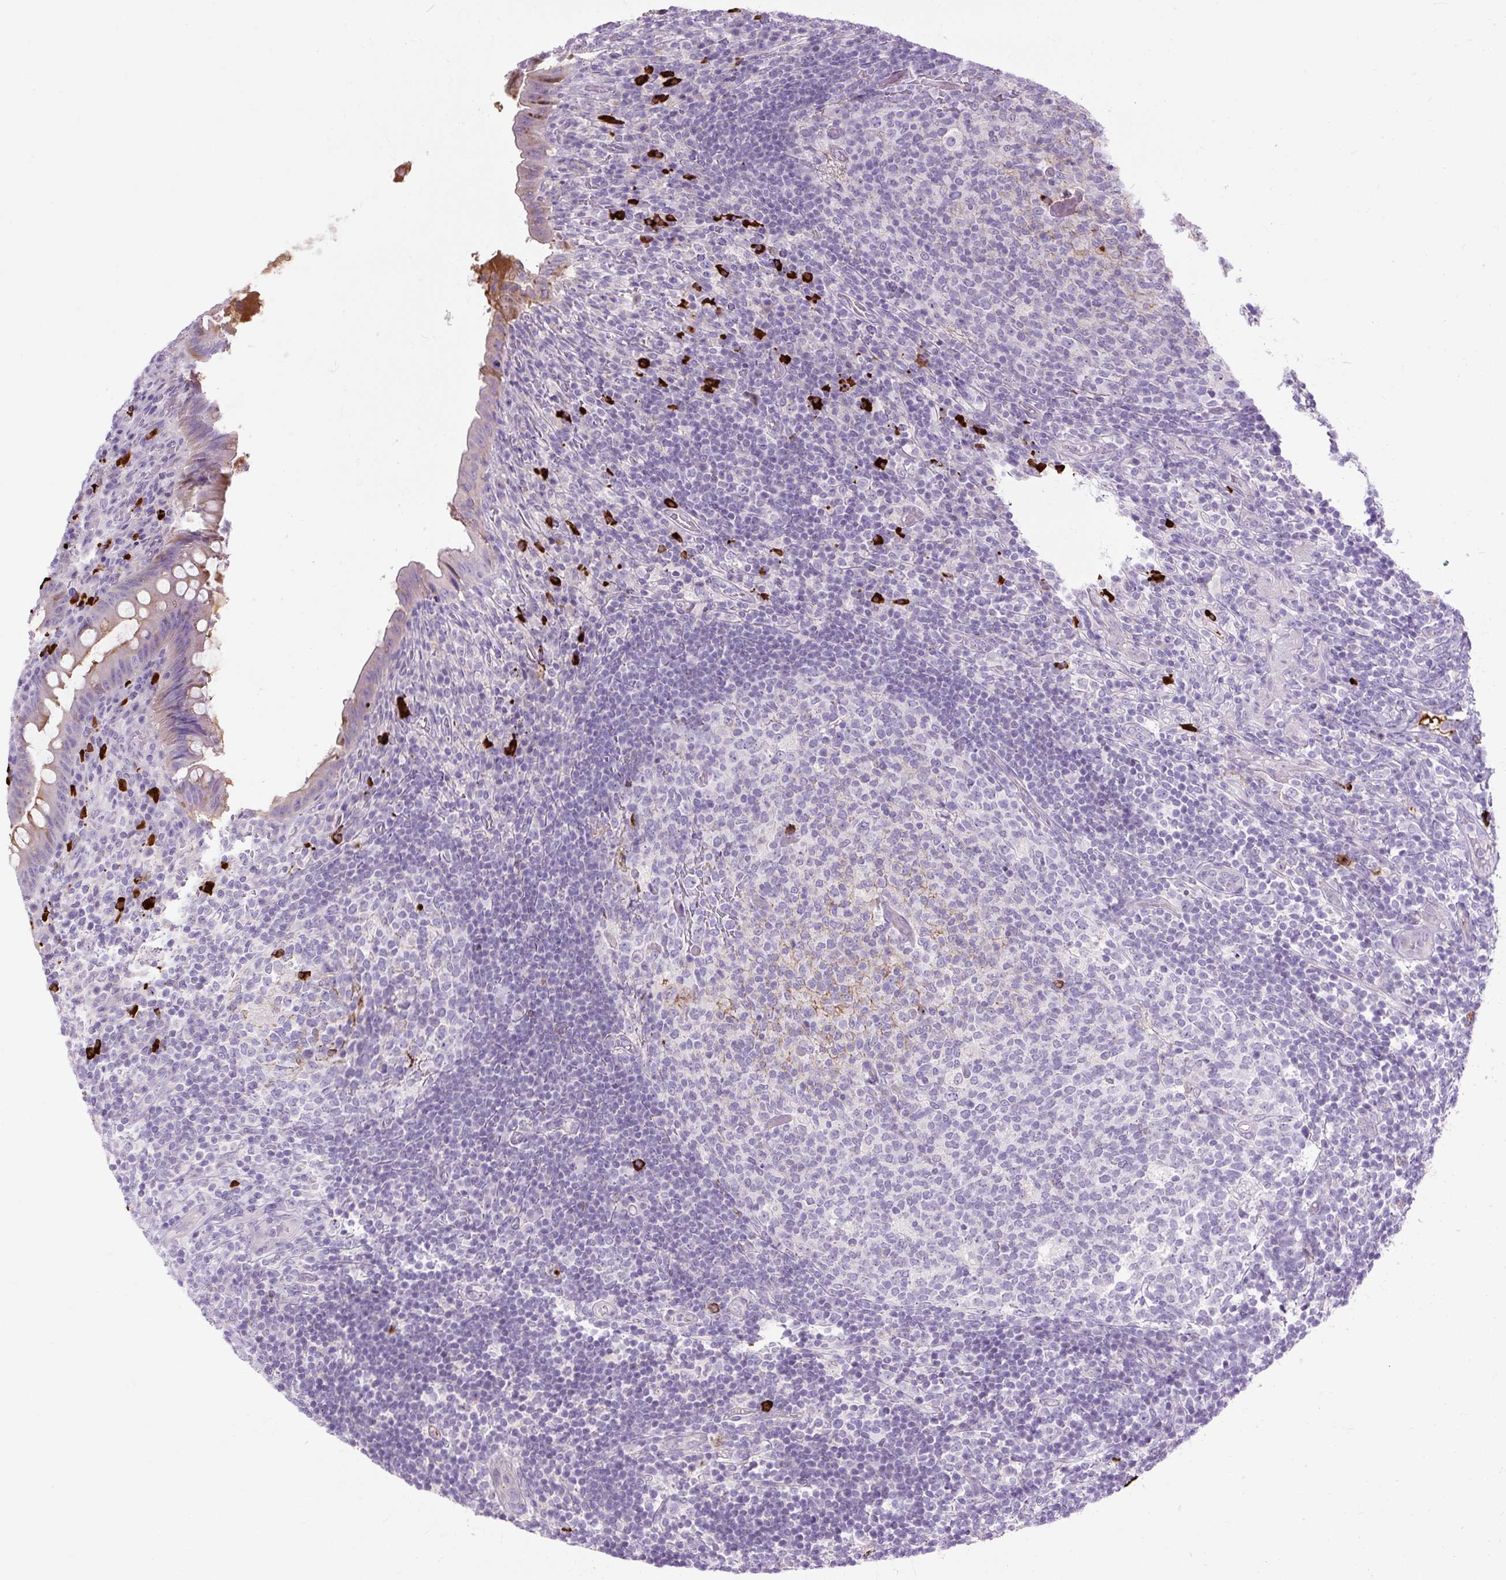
{"staining": {"intensity": "moderate", "quantity": "<25%", "location": "cytoplasmic/membranous"}, "tissue": "appendix", "cell_type": "Glandular cells", "image_type": "normal", "snomed": [{"axis": "morphology", "description": "Normal tissue, NOS"}, {"axis": "topography", "description": "Appendix"}], "caption": "Immunohistochemical staining of unremarkable appendix displays <25% levels of moderate cytoplasmic/membranous protein positivity in approximately <25% of glandular cells. Immunohistochemistry (ihc) stains the protein of interest in brown and the nuclei are stained blue.", "gene": "ARRDC2", "patient": {"sex": "female", "age": 43}}